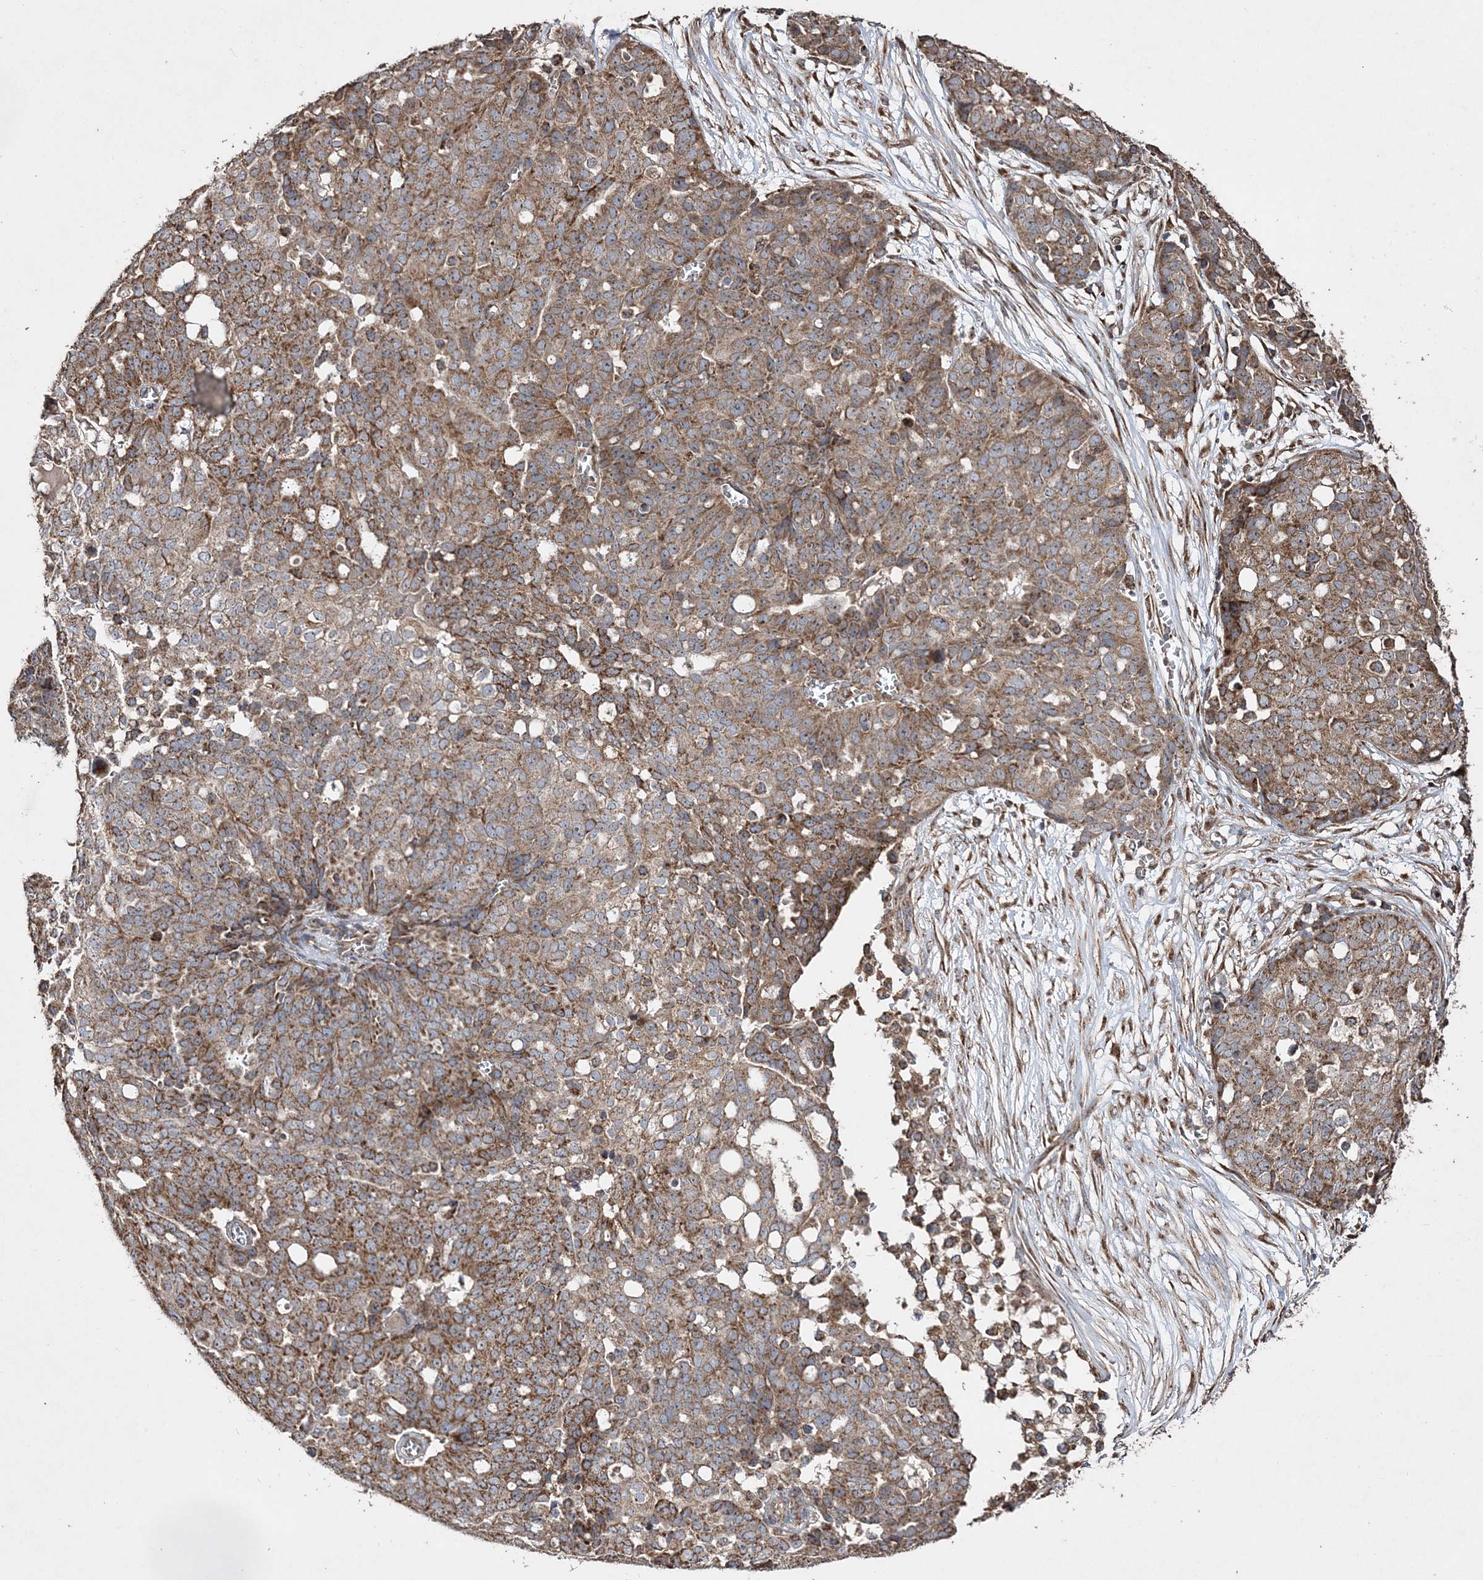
{"staining": {"intensity": "moderate", "quantity": ">75%", "location": "cytoplasmic/membranous"}, "tissue": "ovarian cancer", "cell_type": "Tumor cells", "image_type": "cancer", "snomed": [{"axis": "morphology", "description": "Cystadenocarcinoma, serous, NOS"}, {"axis": "topography", "description": "Soft tissue"}, {"axis": "topography", "description": "Ovary"}], "caption": "Ovarian cancer tissue reveals moderate cytoplasmic/membranous positivity in approximately >75% of tumor cells The protein of interest is shown in brown color, while the nuclei are stained blue.", "gene": "POC5", "patient": {"sex": "female", "age": 57}}